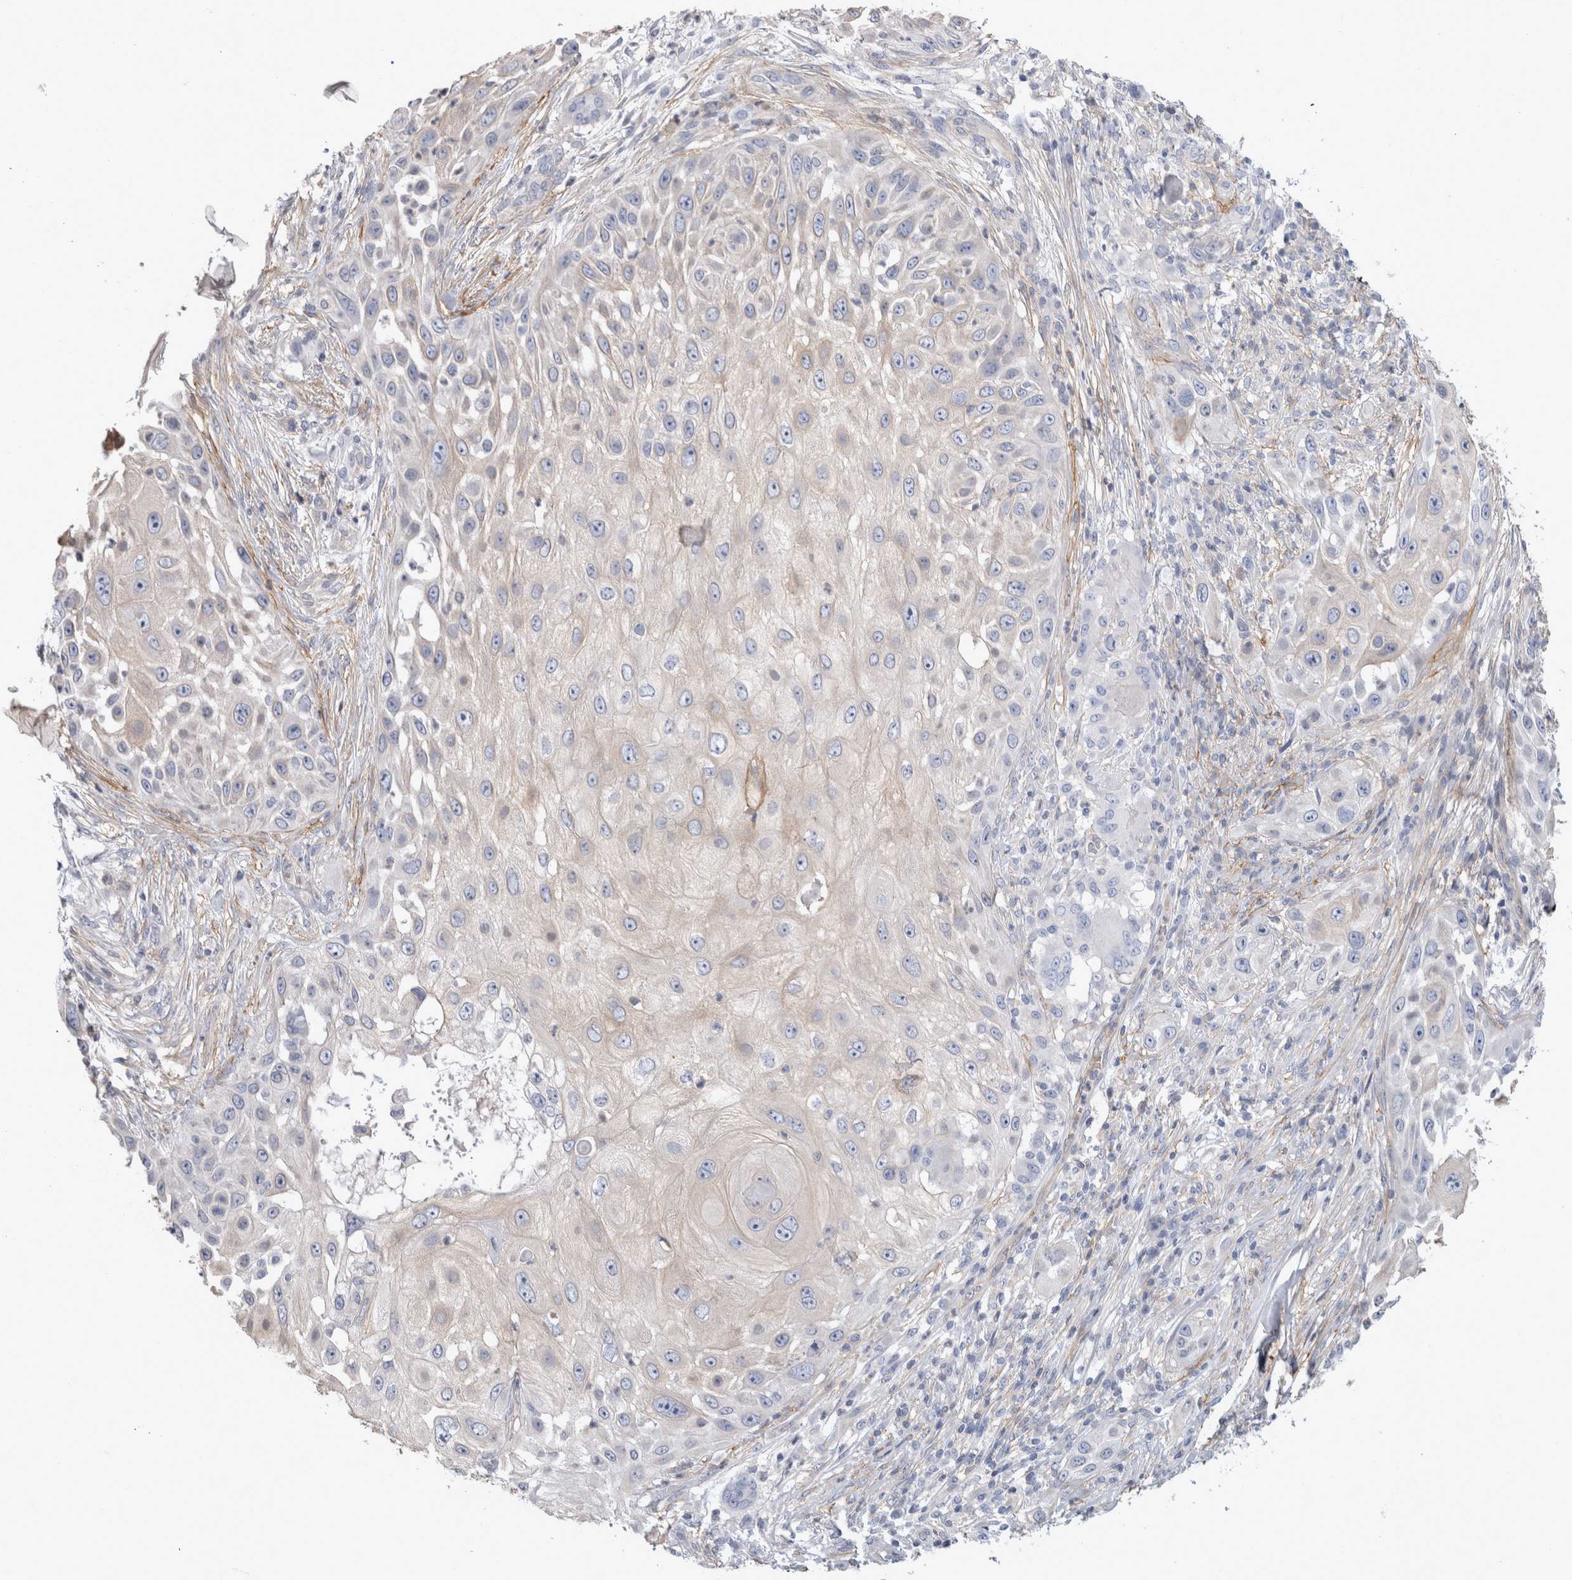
{"staining": {"intensity": "negative", "quantity": "none", "location": "none"}, "tissue": "skin cancer", "cell_type": "Tumor cells", "image_type": "cancer", "snomed": [{"axis": "morphology", "description": "Squamous cell carcinoma, NOS"}, {"axis": "topography", "description": "Skin"}], "caption": "This histopathology image is of skin cancer (squamous cell carcinoma) stained with IHC to label a protein in brown with the nuclei are counter-stained blue. There is no positivity in tumor cells.", "gene": "CD55", "patient": {"sex": "female", "age": 44}}